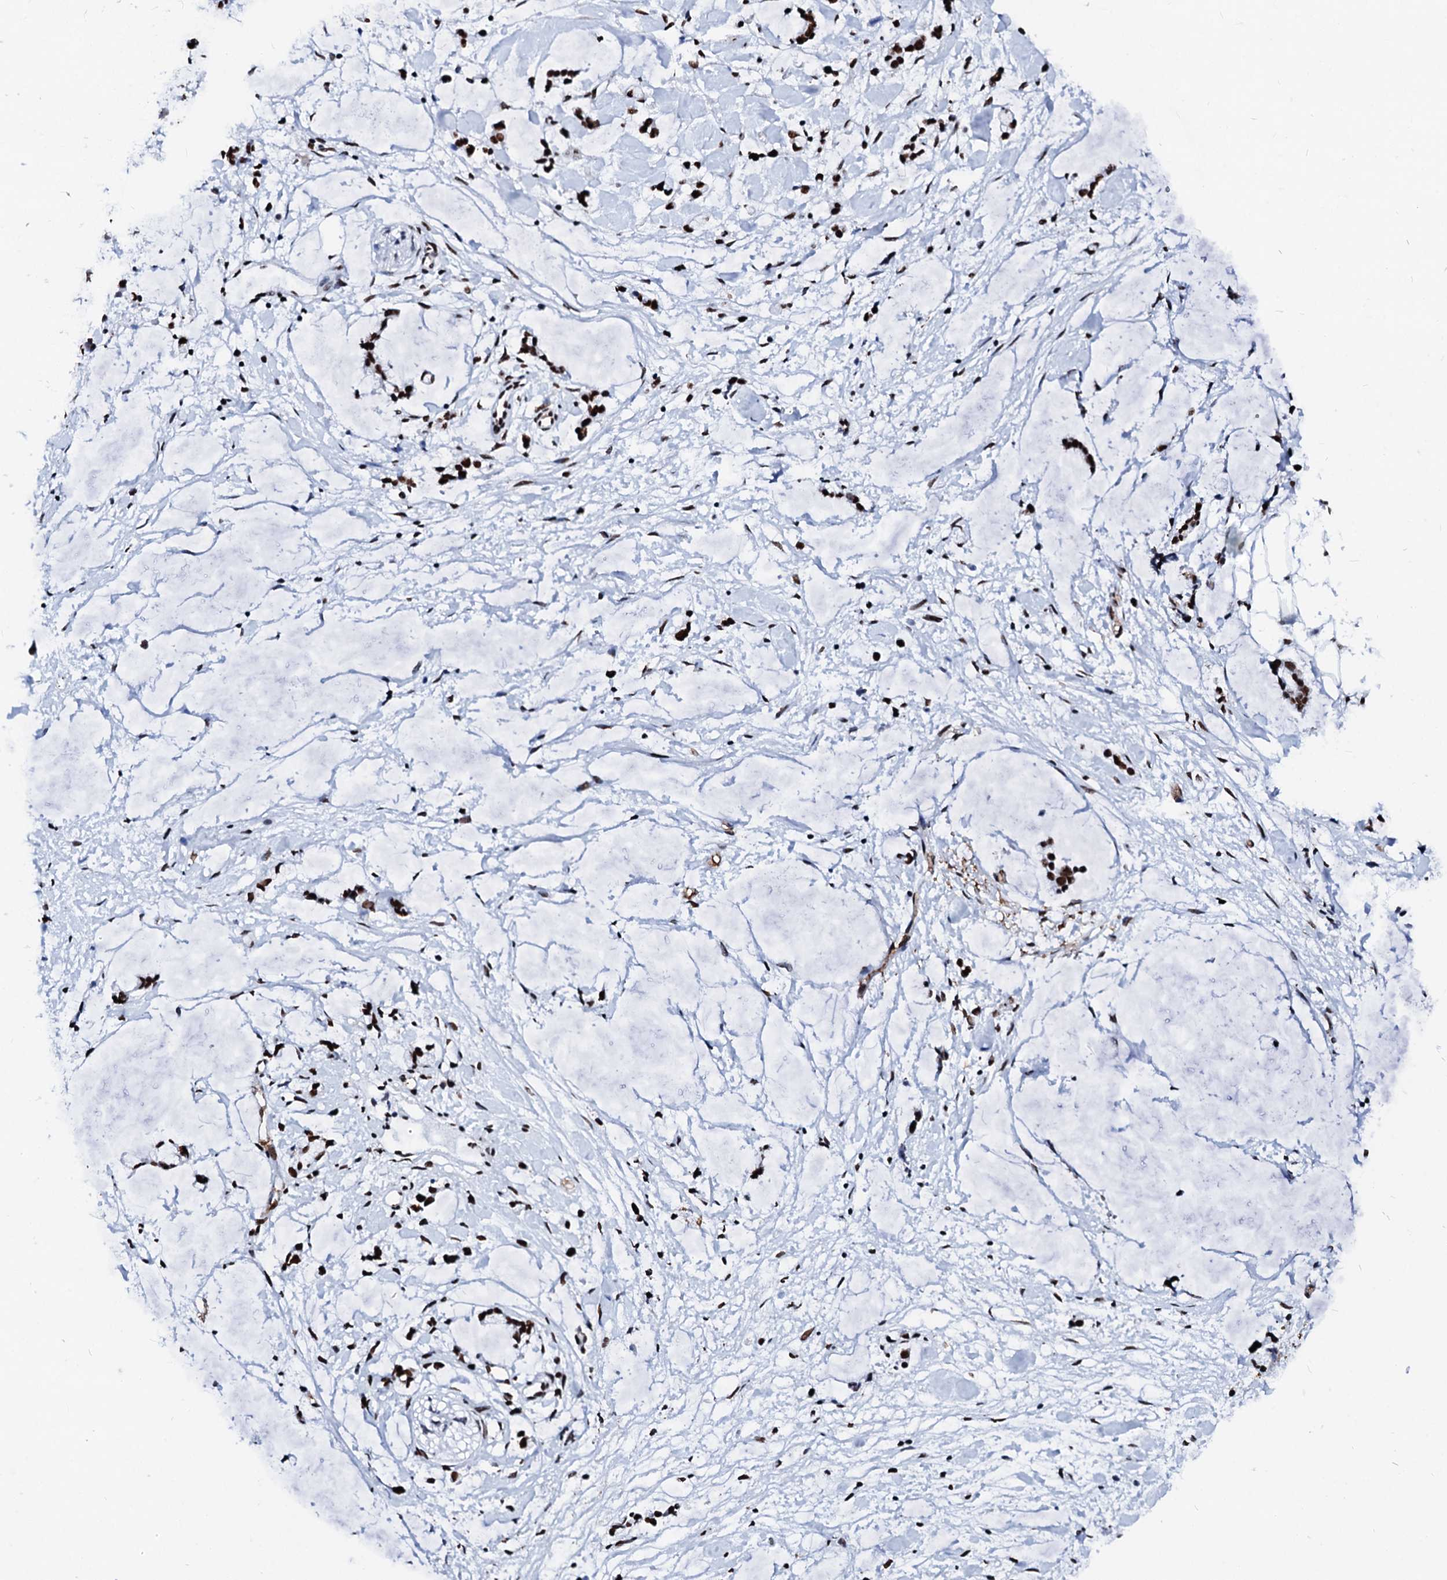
{"staining": {"intensity": "strong", "quantity": ">75%", "location": "nuclear"}, "tissue": "adipose tissue", "cell_type": "Adipocytes", "image_type": "normal", "snomed": [{"axis": "morphology", "description": "Normal tissue, NOS"}, {"axis": "morphology", "description": "Adenocarcinoma, NOS"}, {"axis": "topography", "description": "Colon"}, {"axis": "topography", "description": "Peripheral nerve tissue"}], "caption": "Adipocytes demonstrate high levels of strong nuclear staining in approximately >75% of cells in benign adipose tissue. The protein of interest is stained brown, and the nuclei are stained in blue (DAB IHC with brightfield microscopy, high magnification).", "gene": "RALY", "patient": {"sex": "male", "age": 14}}